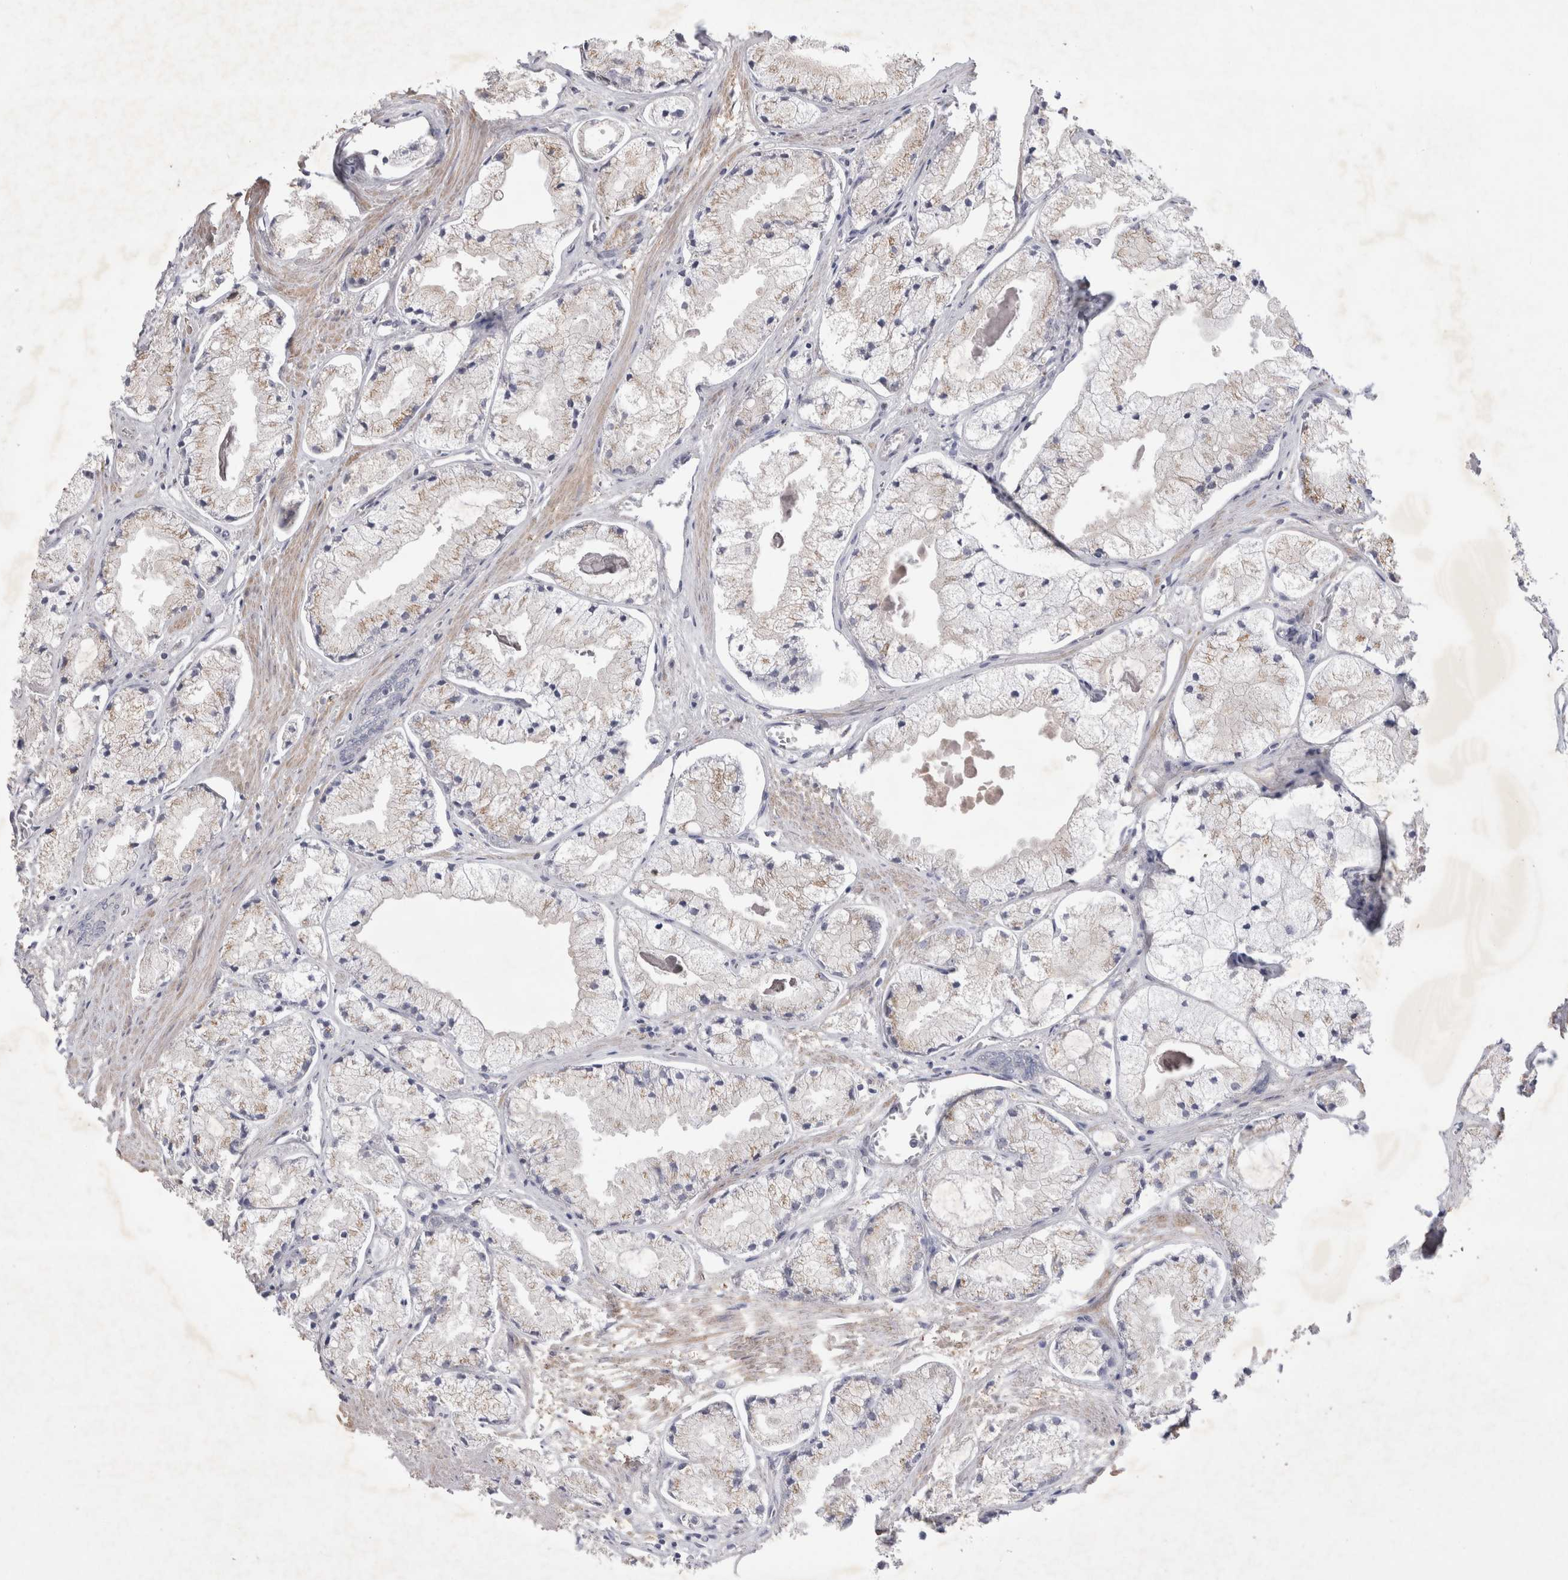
{"staining": {"intensity": "weak", "quantity": "25%-75%", "location": "cytoplasmic/membranous"}, "tissue": "prostate cancer", "cell_type": "Tumor cells", "image_type": "cancer", "snomed": [{"axis": "morphology", "description": "Adenocarcinoma, High grade"}, {"axis": "topography", "description": "Prostate"}], "caption": "Protein analysis of prostate cancer (high-grade adenocarcinoma) tissue displays weak cytoplasmic/membranous staining in about 25%-75% of tumor cells. The protein is stained brown, and the nuclei are stained in blue (DAB IHC with brightfield microscopy, high magnification).", "gene": "SRD5A3", "patient": {"sex": "male", "age": 50}}